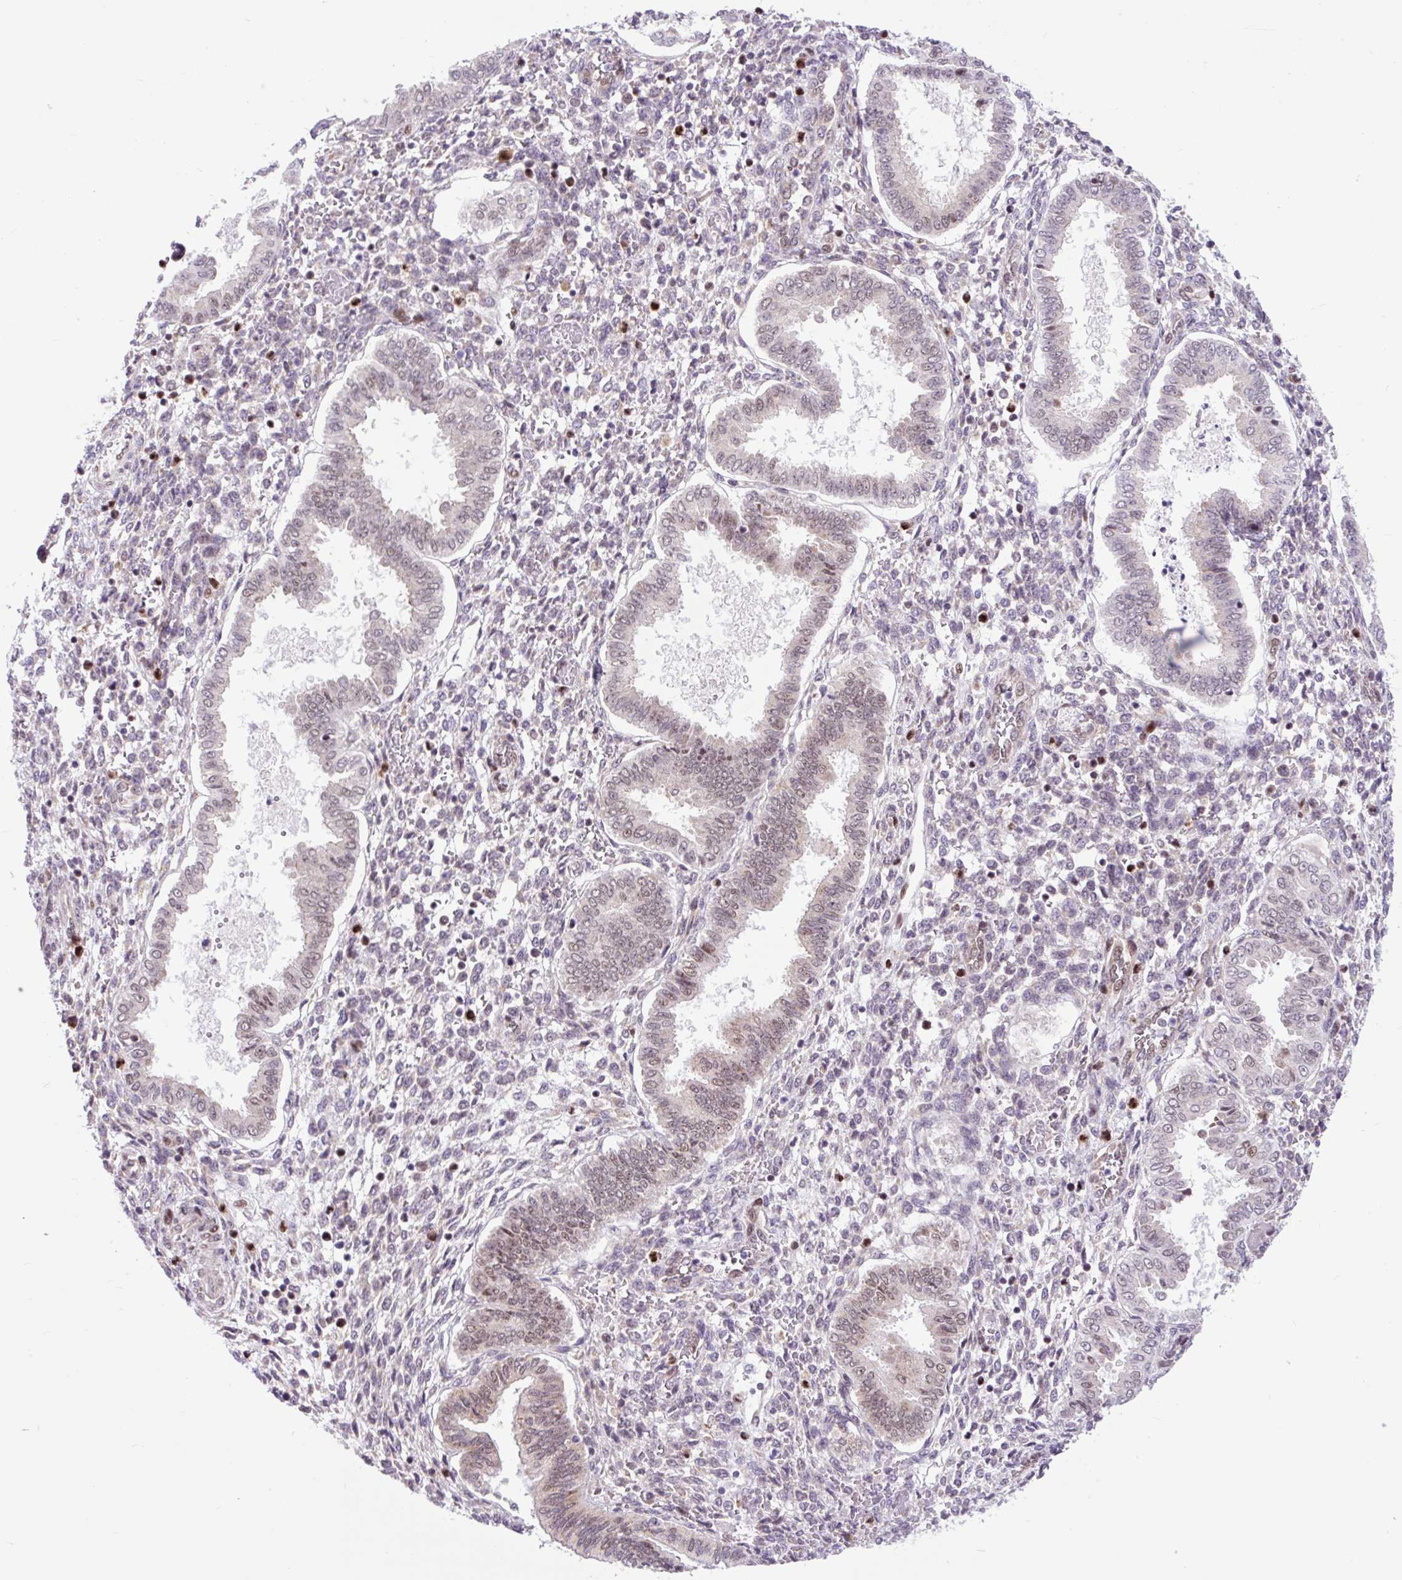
{"staining": {"intensity": "weak", "quantity": "<25%", "location": "nuclear"}, "tissue": "endometrium", "cell_type": "Cells in endometrial stroma", "image_type": "normal", "snomed": [{"axis": "morphology", "description": "Normal tissue, NOS"}, {"axis": "topography", "description": "Endometrium"}], "caption": "Image shows no significant protein staining in cells in endometrial stroma of benign endometrium. (Stains: DAB immunohistochemistry (IHC) with hematoxylin counter stain, Microscopy: brightfield microscopy at high magnification).", "gene": "CLK2", "patient": {"sex": "female", "age": 24}}